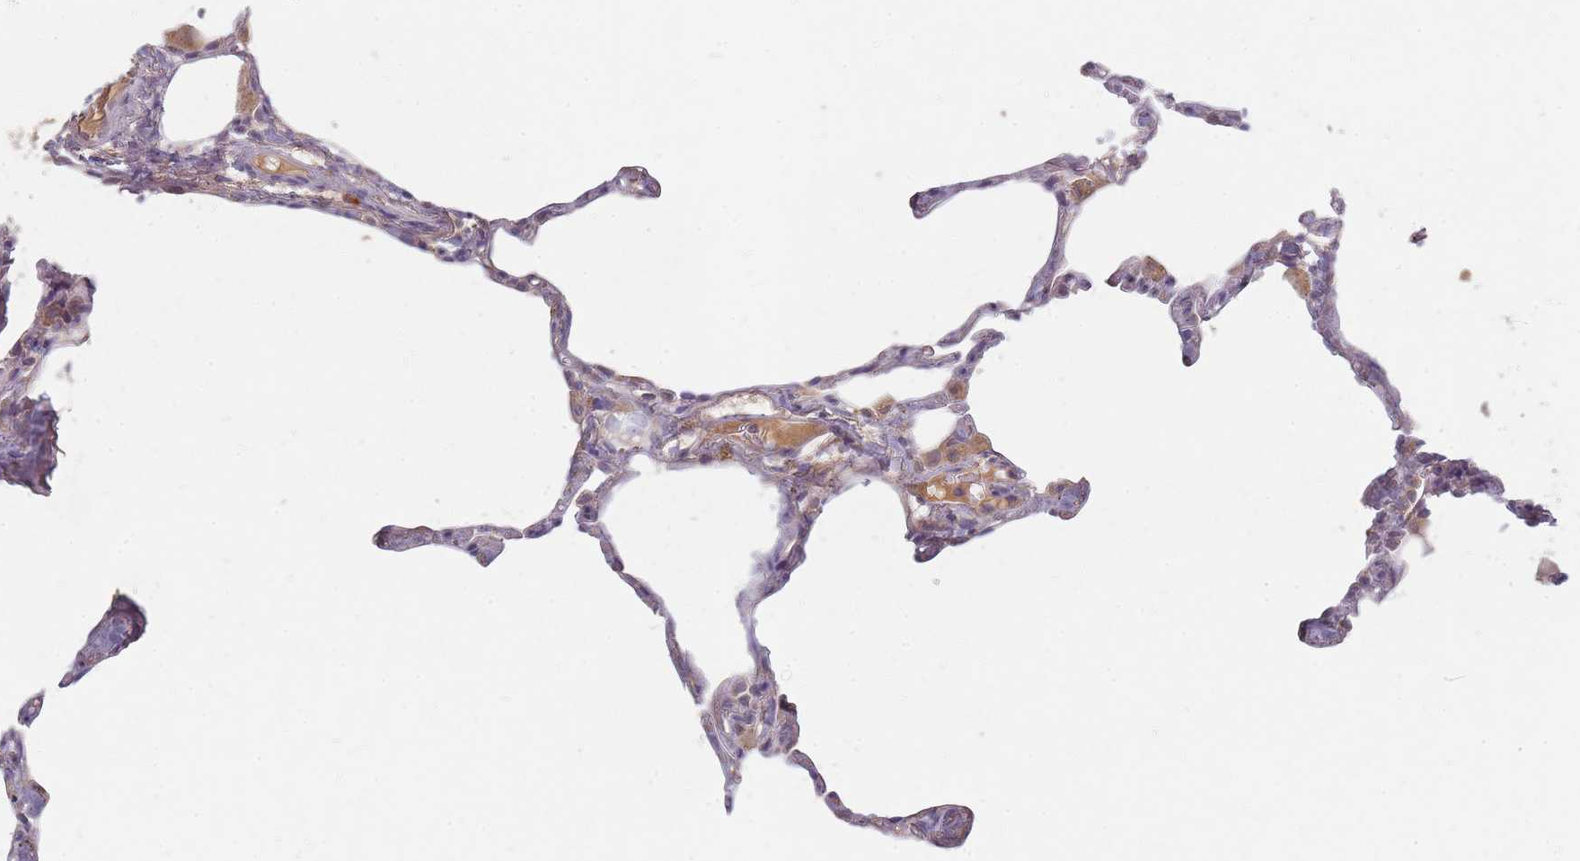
{"staining": {"intensity": "negative", "quantity": "none", "location": "none"}, "tissue": "lung", "cell_type": "Alveolar cells", "image_type": "normal", "snomed": [{"axis": "morphology", "description": "Normal tissue, NOS"}, {"axis": "topography", "description": "Lung"}], "caption": "High power microscopy micrograph of an immunohistochemistry histopathology image of normal lung, revealing no significant expression in alveolar cells.", "gene": "SMIM14", "patient": {"sex": "male", "age": 65}}